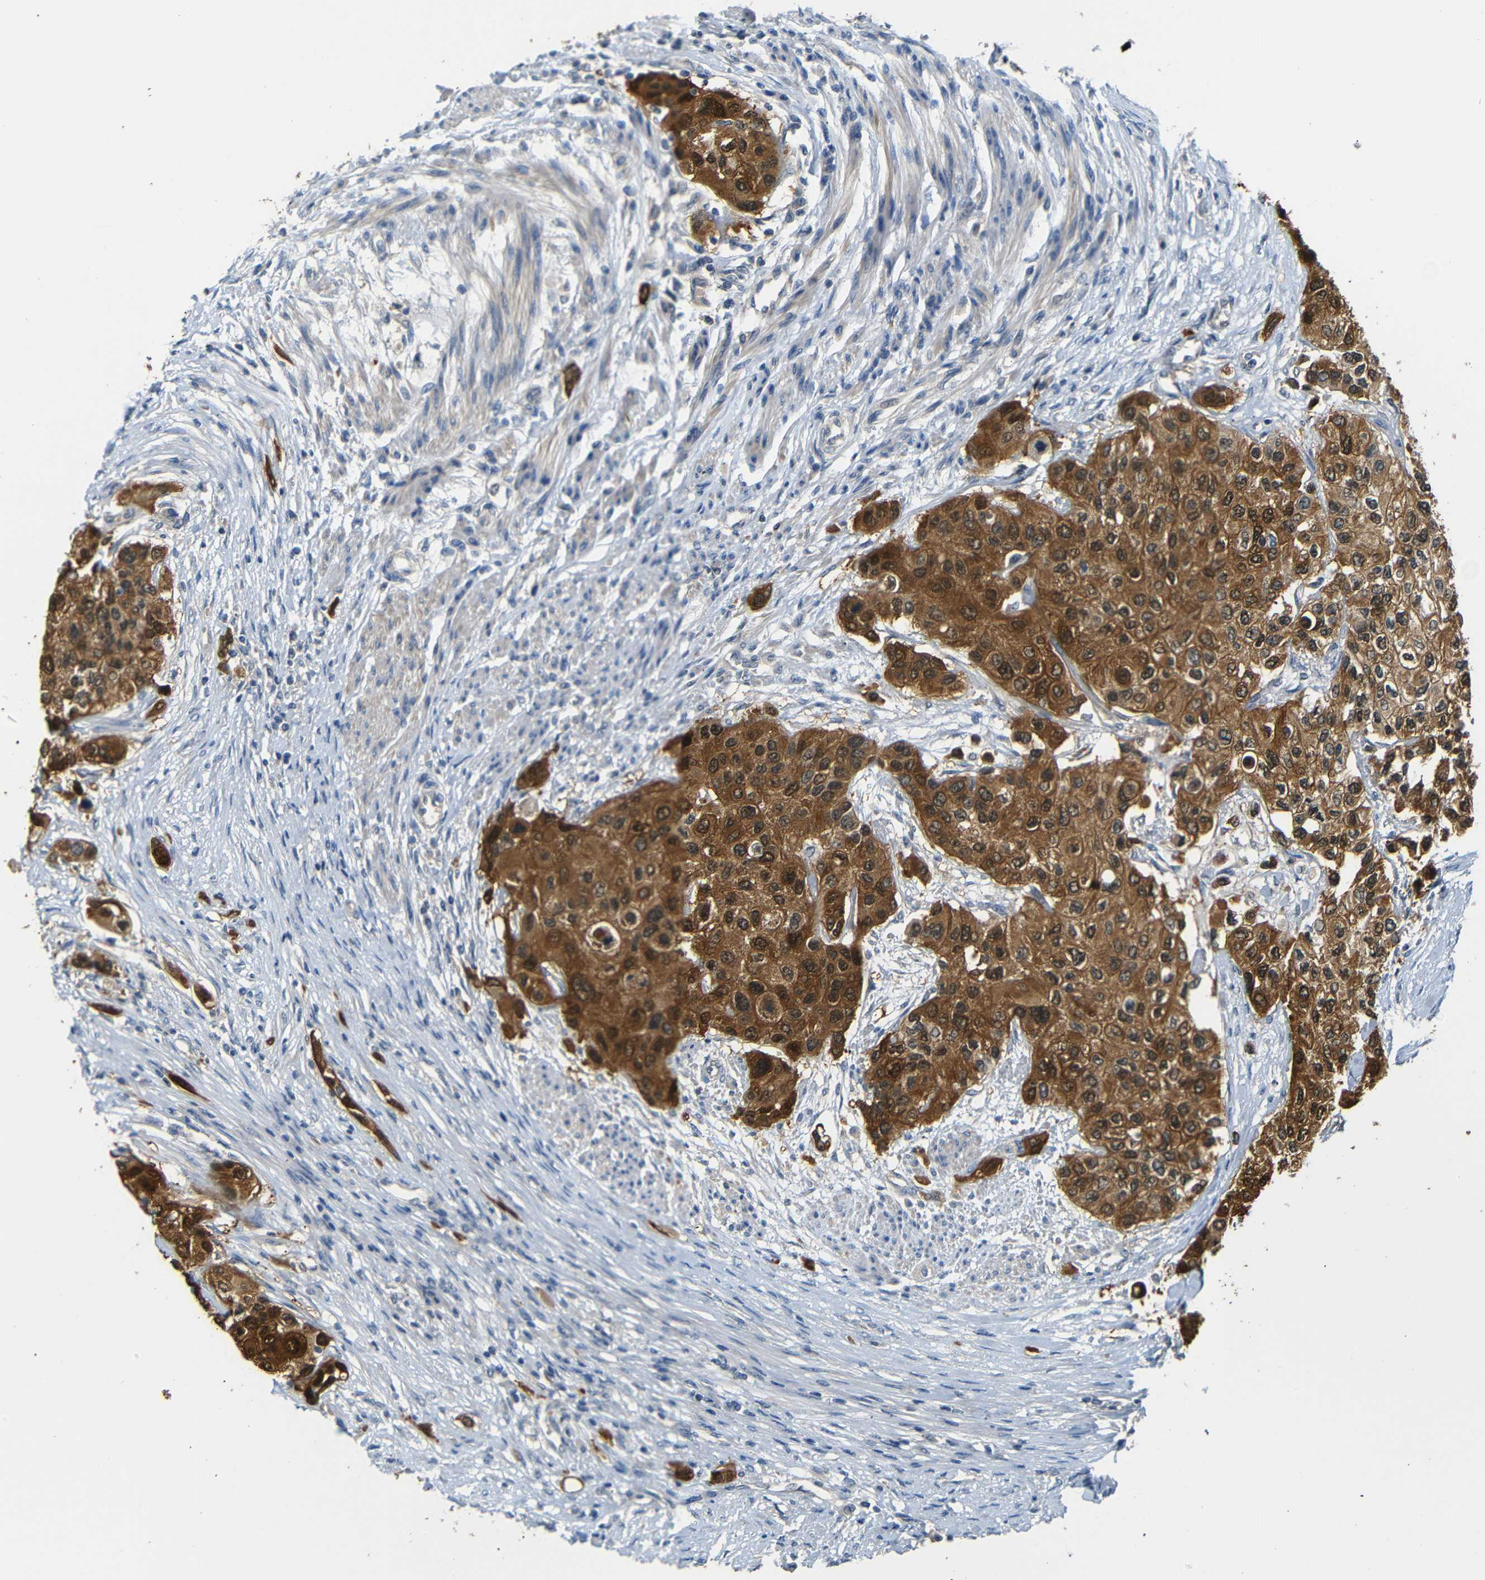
{"staining": {"intensity": "strong", "quantity": ">75%", "location": "cytoplasmic/membranous,nuclear"}, "tissue": "urothelial cancer", "cell_type": "Tumor cells", "image_type": "cancer", "snomed": [{"axis": "morphology", "description": "Urothelial carcinoma, High grade"}, {"axis": "topography", "description": "Urinary bladder"}], "caption": "DAB immunohistochemical staining of human urothelial cancer displays strong cytoplasmic/membranous and nuclear protein positivity in approximately >75% of tumor cells. Ihc stains the protein of interest in brown and the nuclei are stained blue.", "gene": "SFN", "patient": {"sex": "female", "age": 56}}